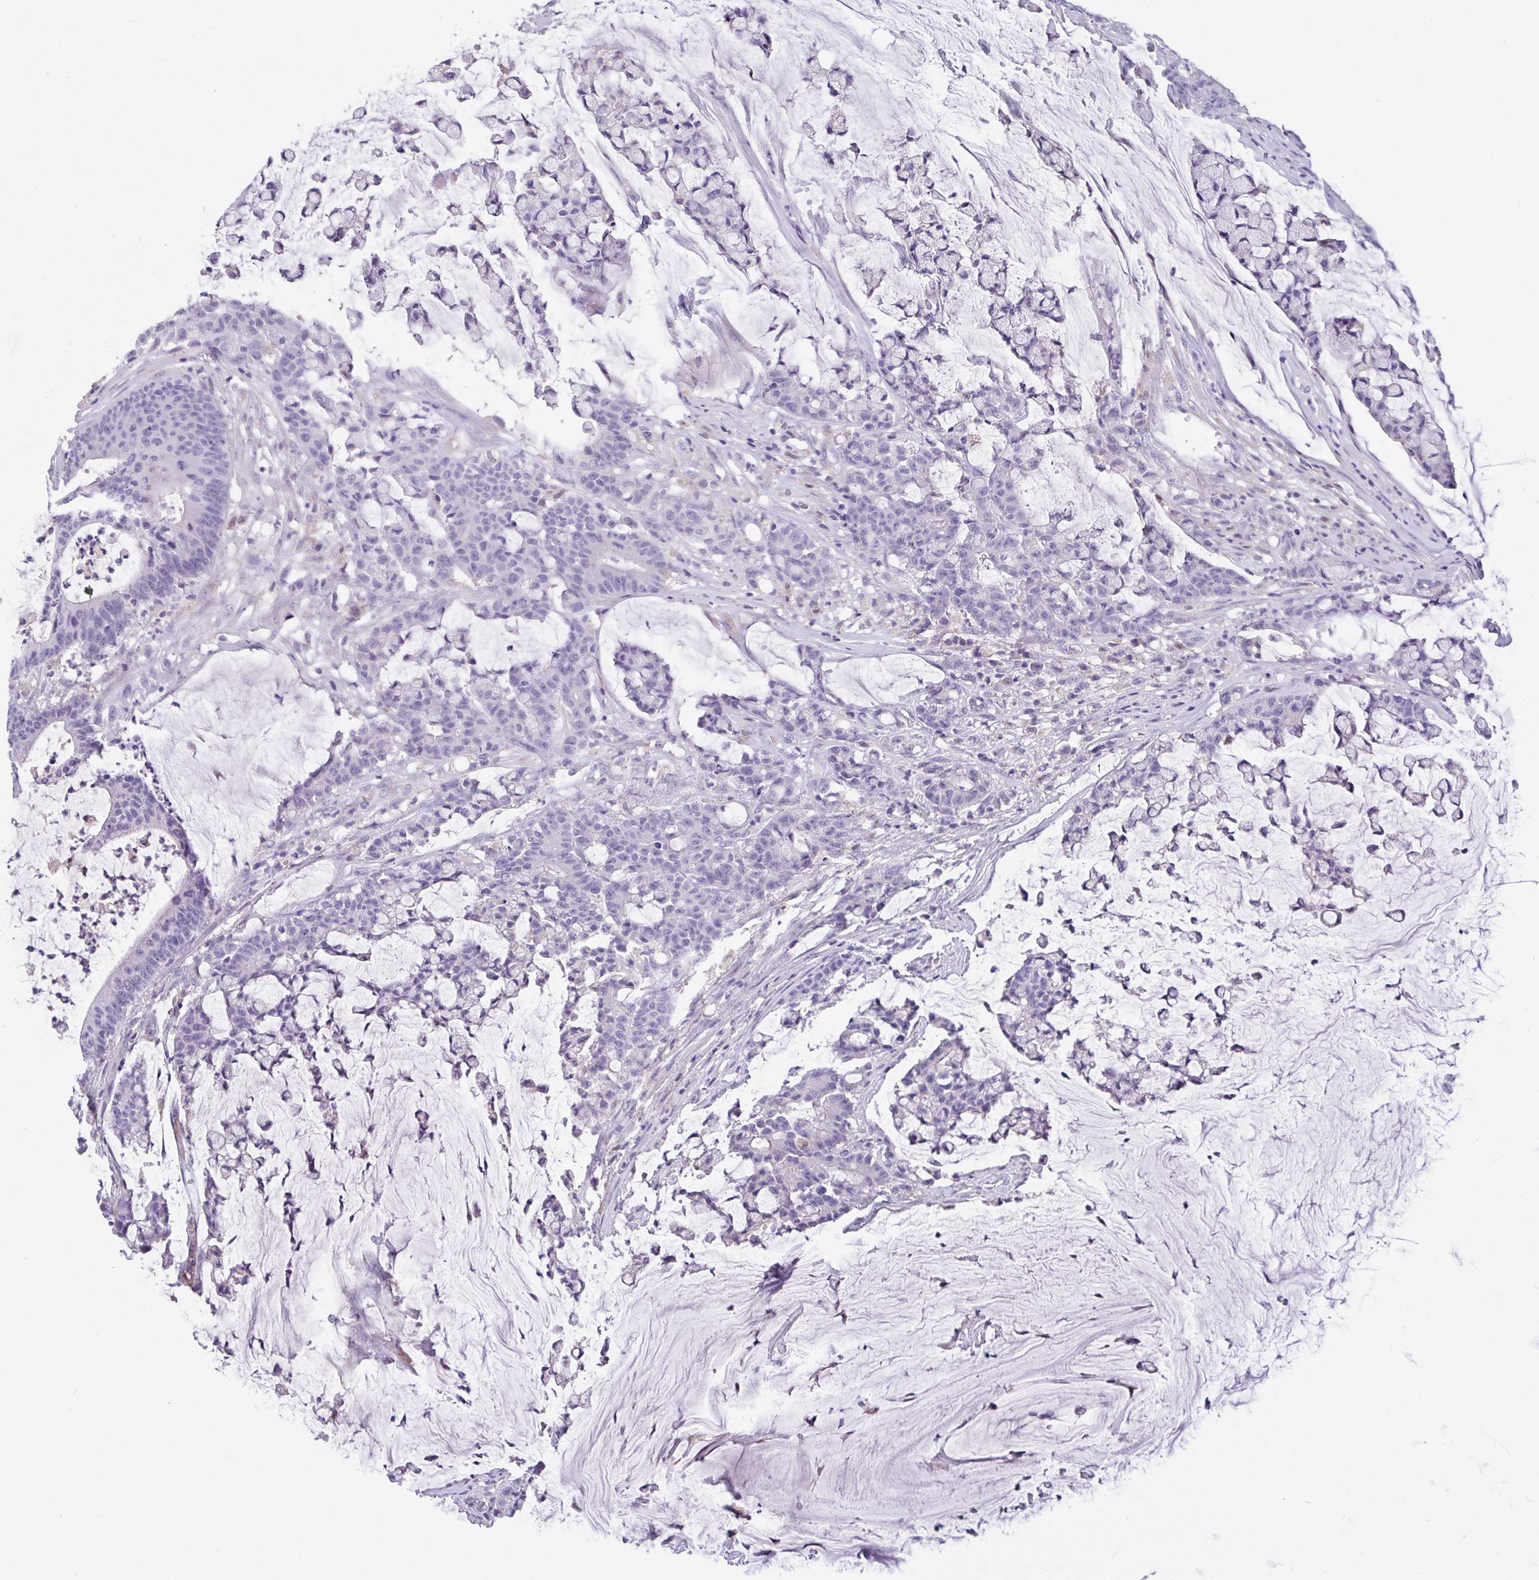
{"staining": {"intensity": "negative", "quantity": "none", "location": "none"}, "tissue": "colorectal cancer", "cell_type": "Tumor cells", "image_type": "cancer", "snomed": [{"axis": "morphology", "description": "Adenocarcinoma, NOS"}, {"axis": "topography", "description": "Colon"}], "caption": "High magnification brightfield microscopy of colorectal cancer stained with DAB (3,3'-diaminobenzidine) (brown) and counterstained with hematoxylin (blue): tumor cells show no significant expression.", "gene": "CA10", "patient": {"sex": "female", "age": 84}}